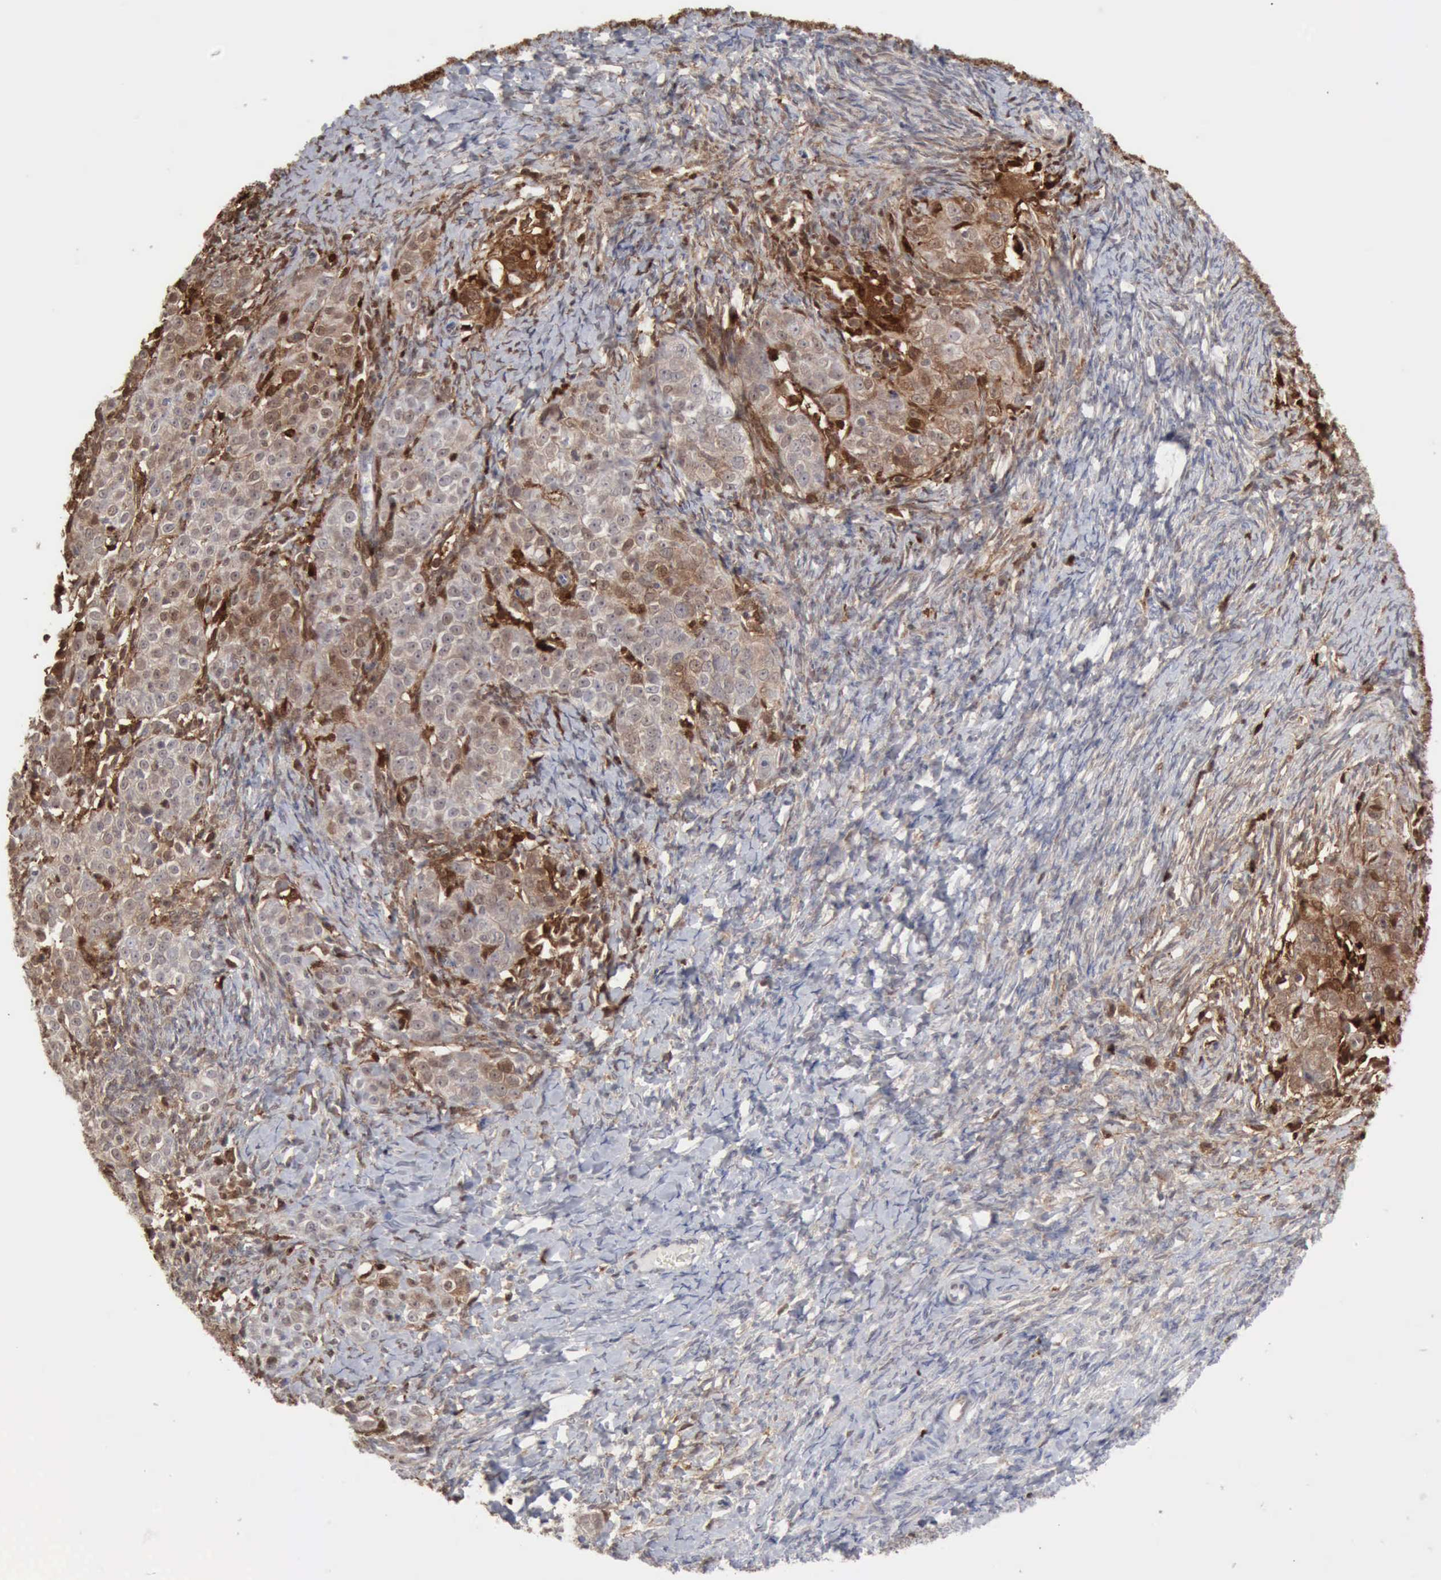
{"staining": {"intensity": "weak", "quantity": "25%-75%", "location": "nuclear"}, "tissue": "ovarian cancer", "cell_type": "Tumor cells", "image_type": "cancer", "snomed": [{"axis": "morphology", "description": "Normal tissue, NOS"}, {"axis": "morphology", "description": "Cystadenocarcinoma, serous, NOS"}, {"axis": "topography", "description": "Ovary"}], "caption": "Tumor cells reveal weak nuclear expression in about 25%-75% of cells in ovarian serous cystadenocarcinoma.", "gene": "STAT1", "patient": {"sex": "female", "age": 62}}